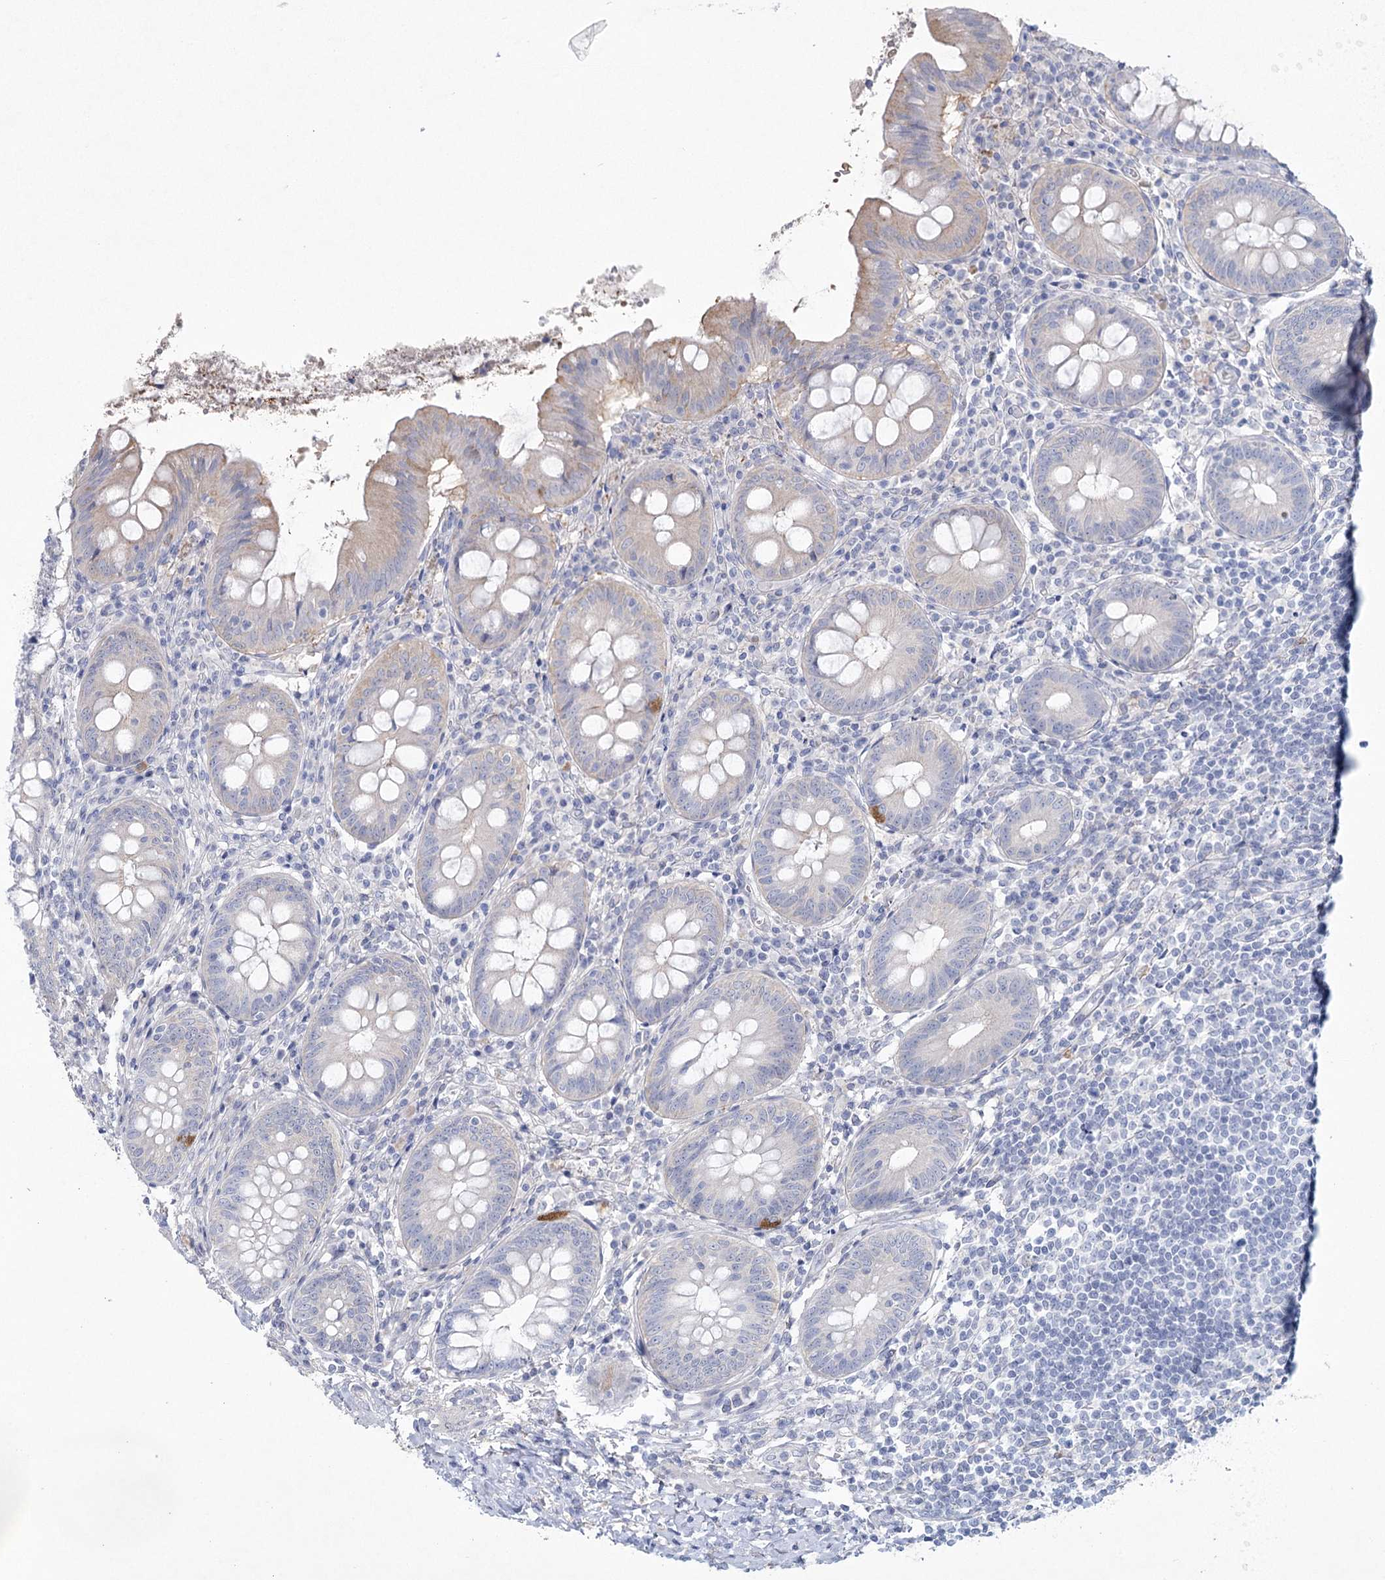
{"staining": {"intensity": "weak", "quantity": "<25%", "location": "cytoplasmic/membranous"}, "tissue": "appendix", "cell_type": "Glandular cells", "image_type": "normal", "snomed": [{"axis": "morphology", "description": "Normal tissue, NOS"}, {"axis": "topography", "description": "Appendix"}], "caption": "This is an immunohistochemistry (IHC) image of benign appendix. There is no expression in glandular cells.", "gene": "CCDC88A", "patient": {"sex": "female", "age": 54}}